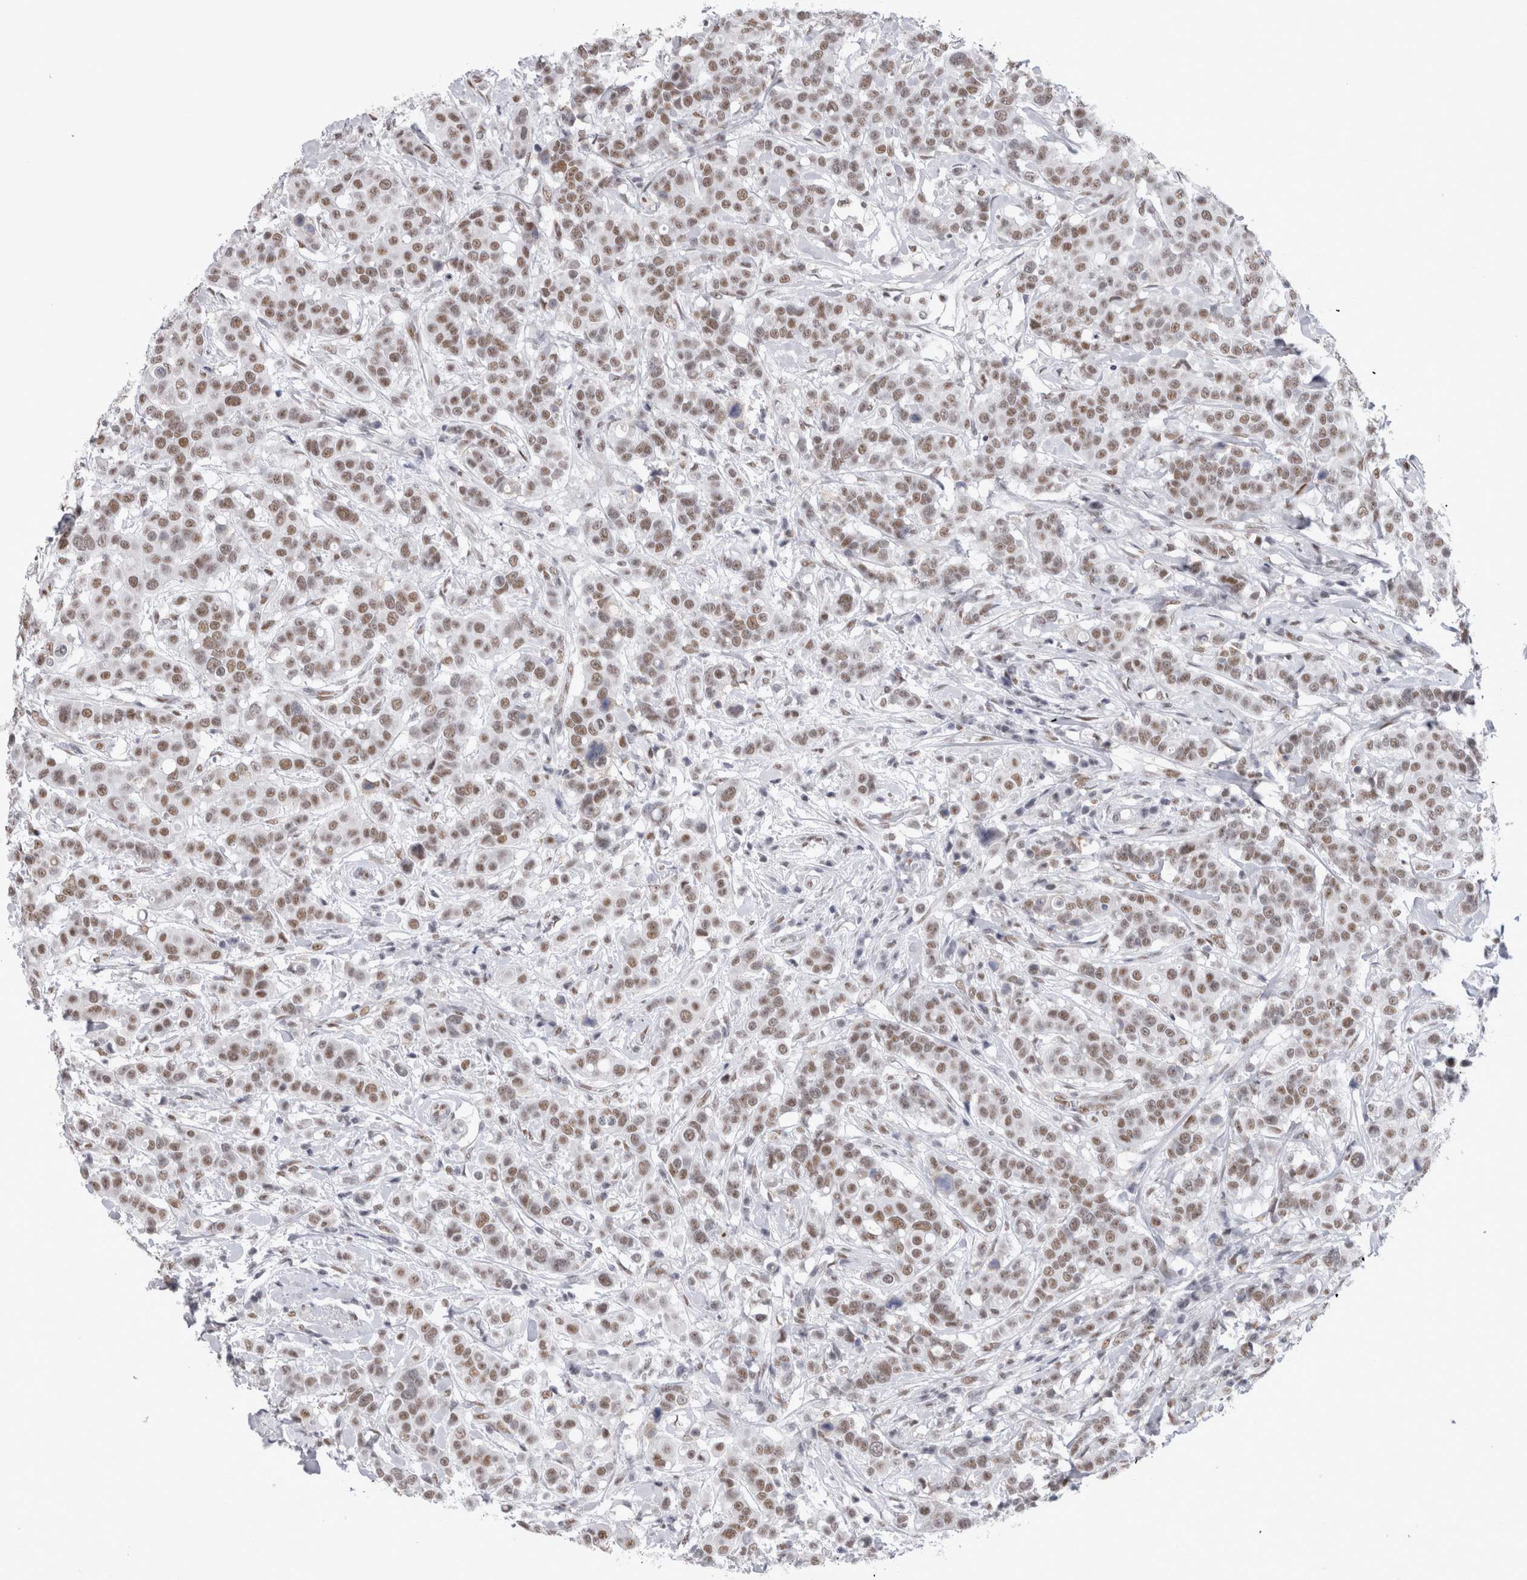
{"staining": {"intensity": "moderate", "quantity": ">75%", "location": "nuclear"}, "tissue": "breast cancer", "cell_type": "Tumor cells", "image_type": "cancer", "snomed": [{"axis": "morphology", "description": "Duct carcinoma"}, {"axis": "topography", "description": "Breast"}], "caption": "Brown immunohistochemical staining in human invasive ductal carcinoma (breast) exhibits moderate nuclear positivity in approximately >75% of tumor cells.", "gene": "API5", "patient": {"sex": "female", "age": 27}}